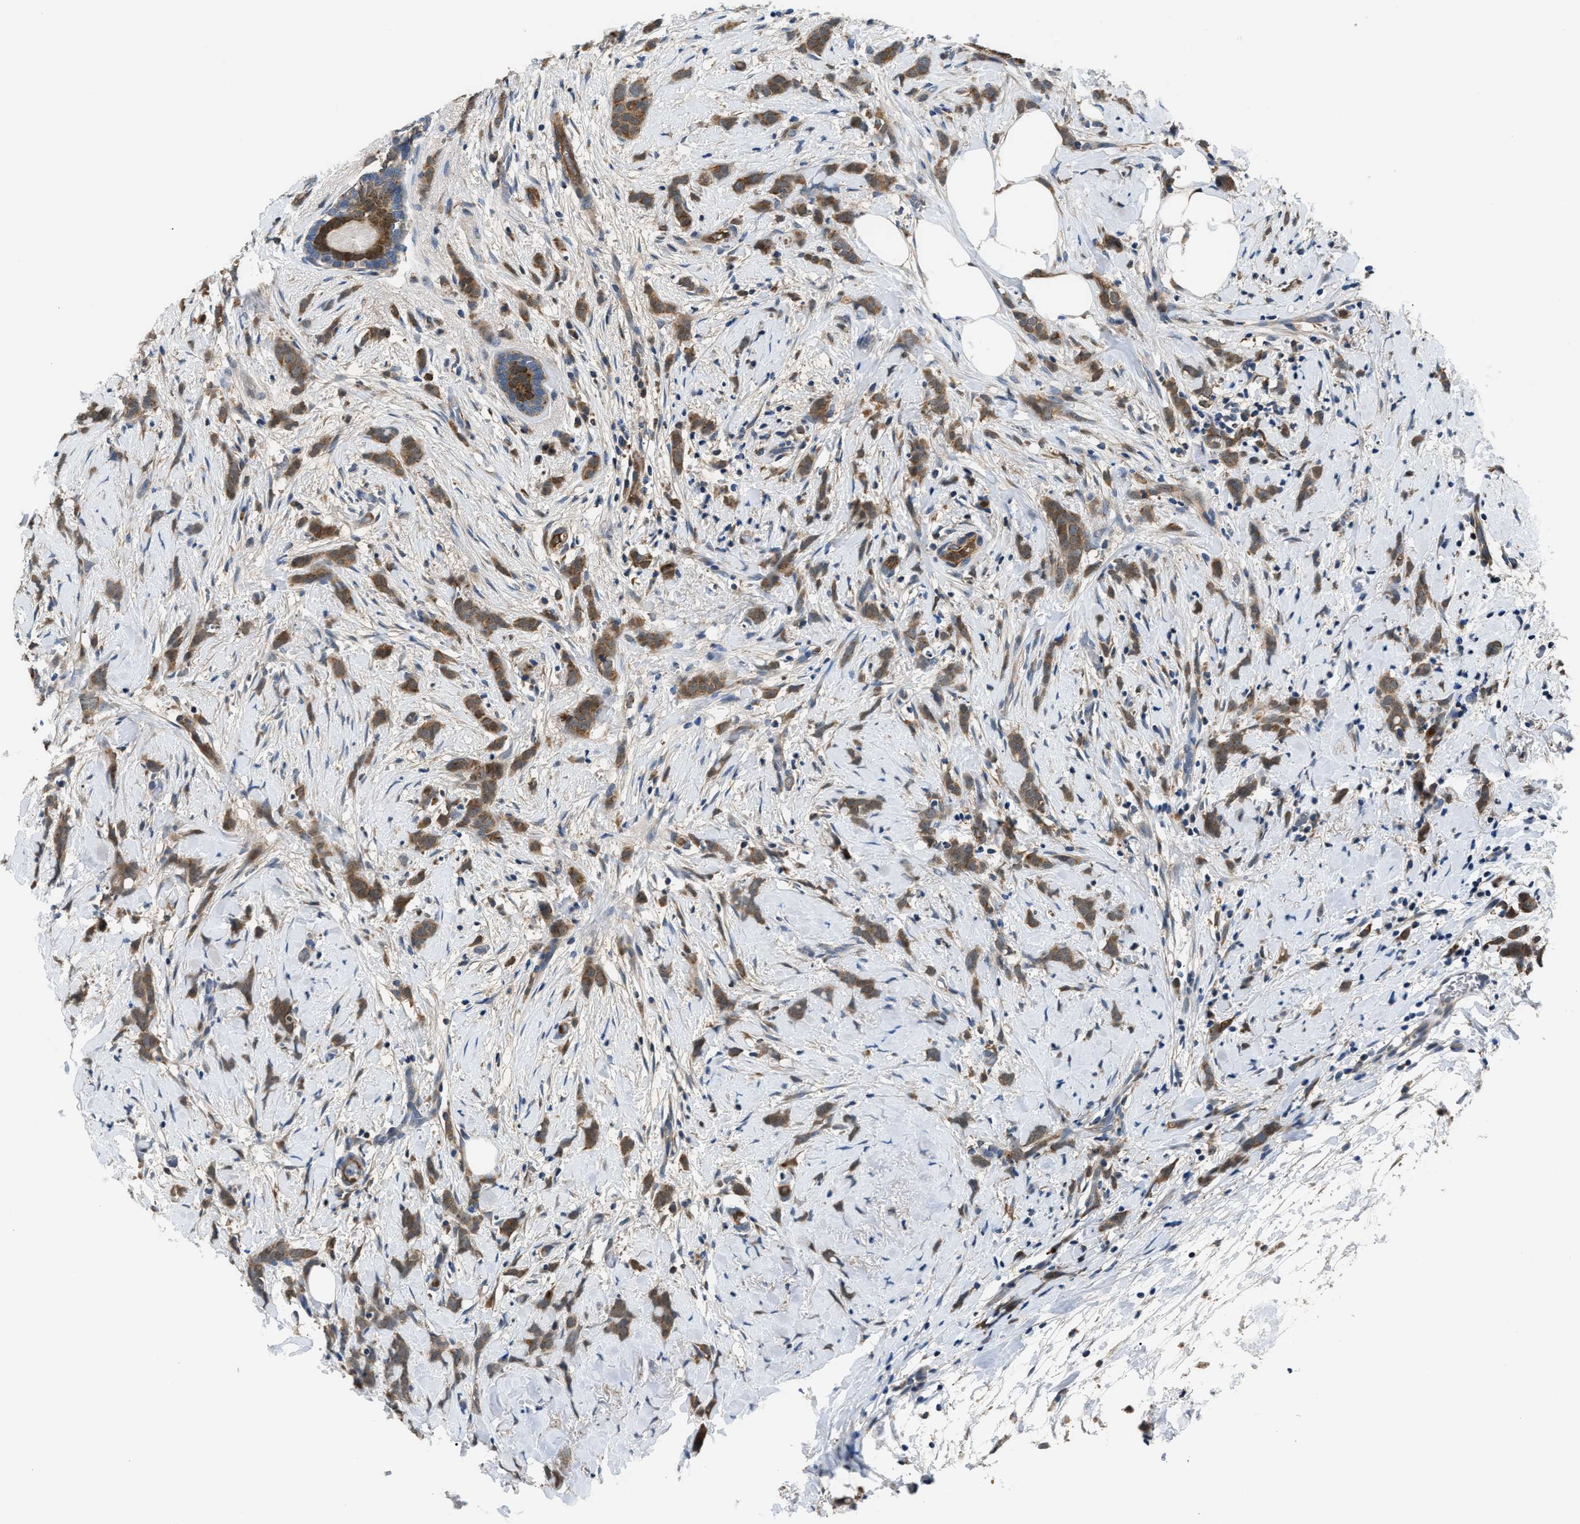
{"staining": {"intensity": "moderate", "quantity": ">75%", "location": "cytoplasmic/membranous"}, "tissue": "breast cancer", "cell_type": "Tumor cells", "image_type": "cancer", "snomed": [{"axis": "morphology", "description": "Lobular carcinoma, in situ"}, {"axis": "morphology", "description": "Lobular carcinoma"}, {"axis": "topography", "description": "Breast"}], "caption": "Protein expression by IHC demonstrates moderate cytoplasmic/membranous staining in approximately >75% of tumor cells in breast cancer (lobular carcinoma in situ). (Brightfield microscopy of DAB IHC at high magnification).", "gene": "PPA1", "patient": {"sex": "female", "age": 41}}